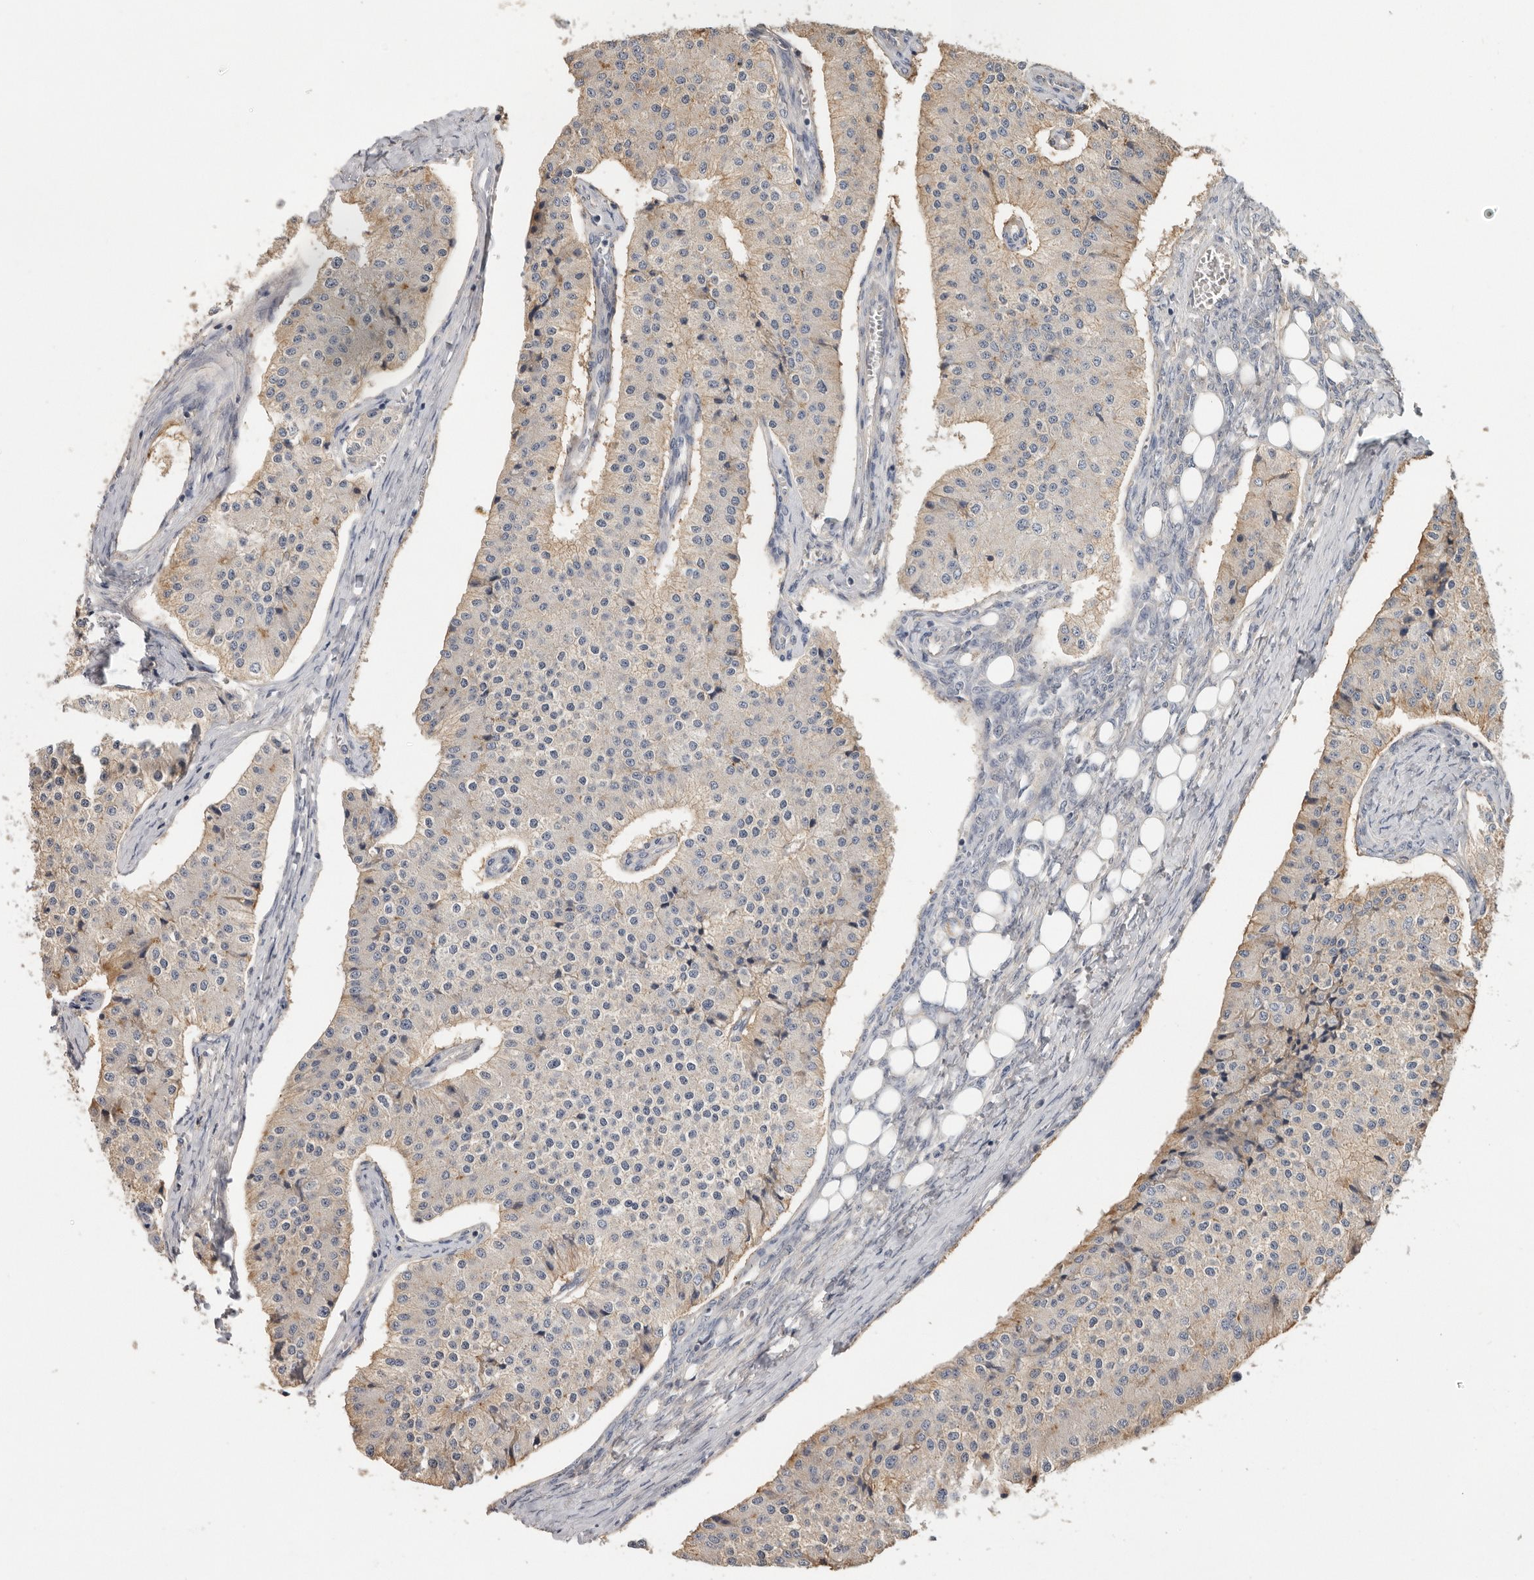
{"staining": {"intensity": "weak", "quantity": "<25%", "location": "cytoplasmic/membranous"}, "tissue": "carcinoid", "cell_type": "Tumor cells", "image_type": "cancer", "snomed": [{"axis": "morphology", "description": "Carcinoid, malignant, NOS"}, {"axis": "topography", "description": "Colon"}], "caption": "This is an immunohistochemistry (IHC) micrograph of human carcinoid. There is no positivity in tumor cells.", "gene": "WDTC1", "patient": {"sex": "female", "age": 52}}